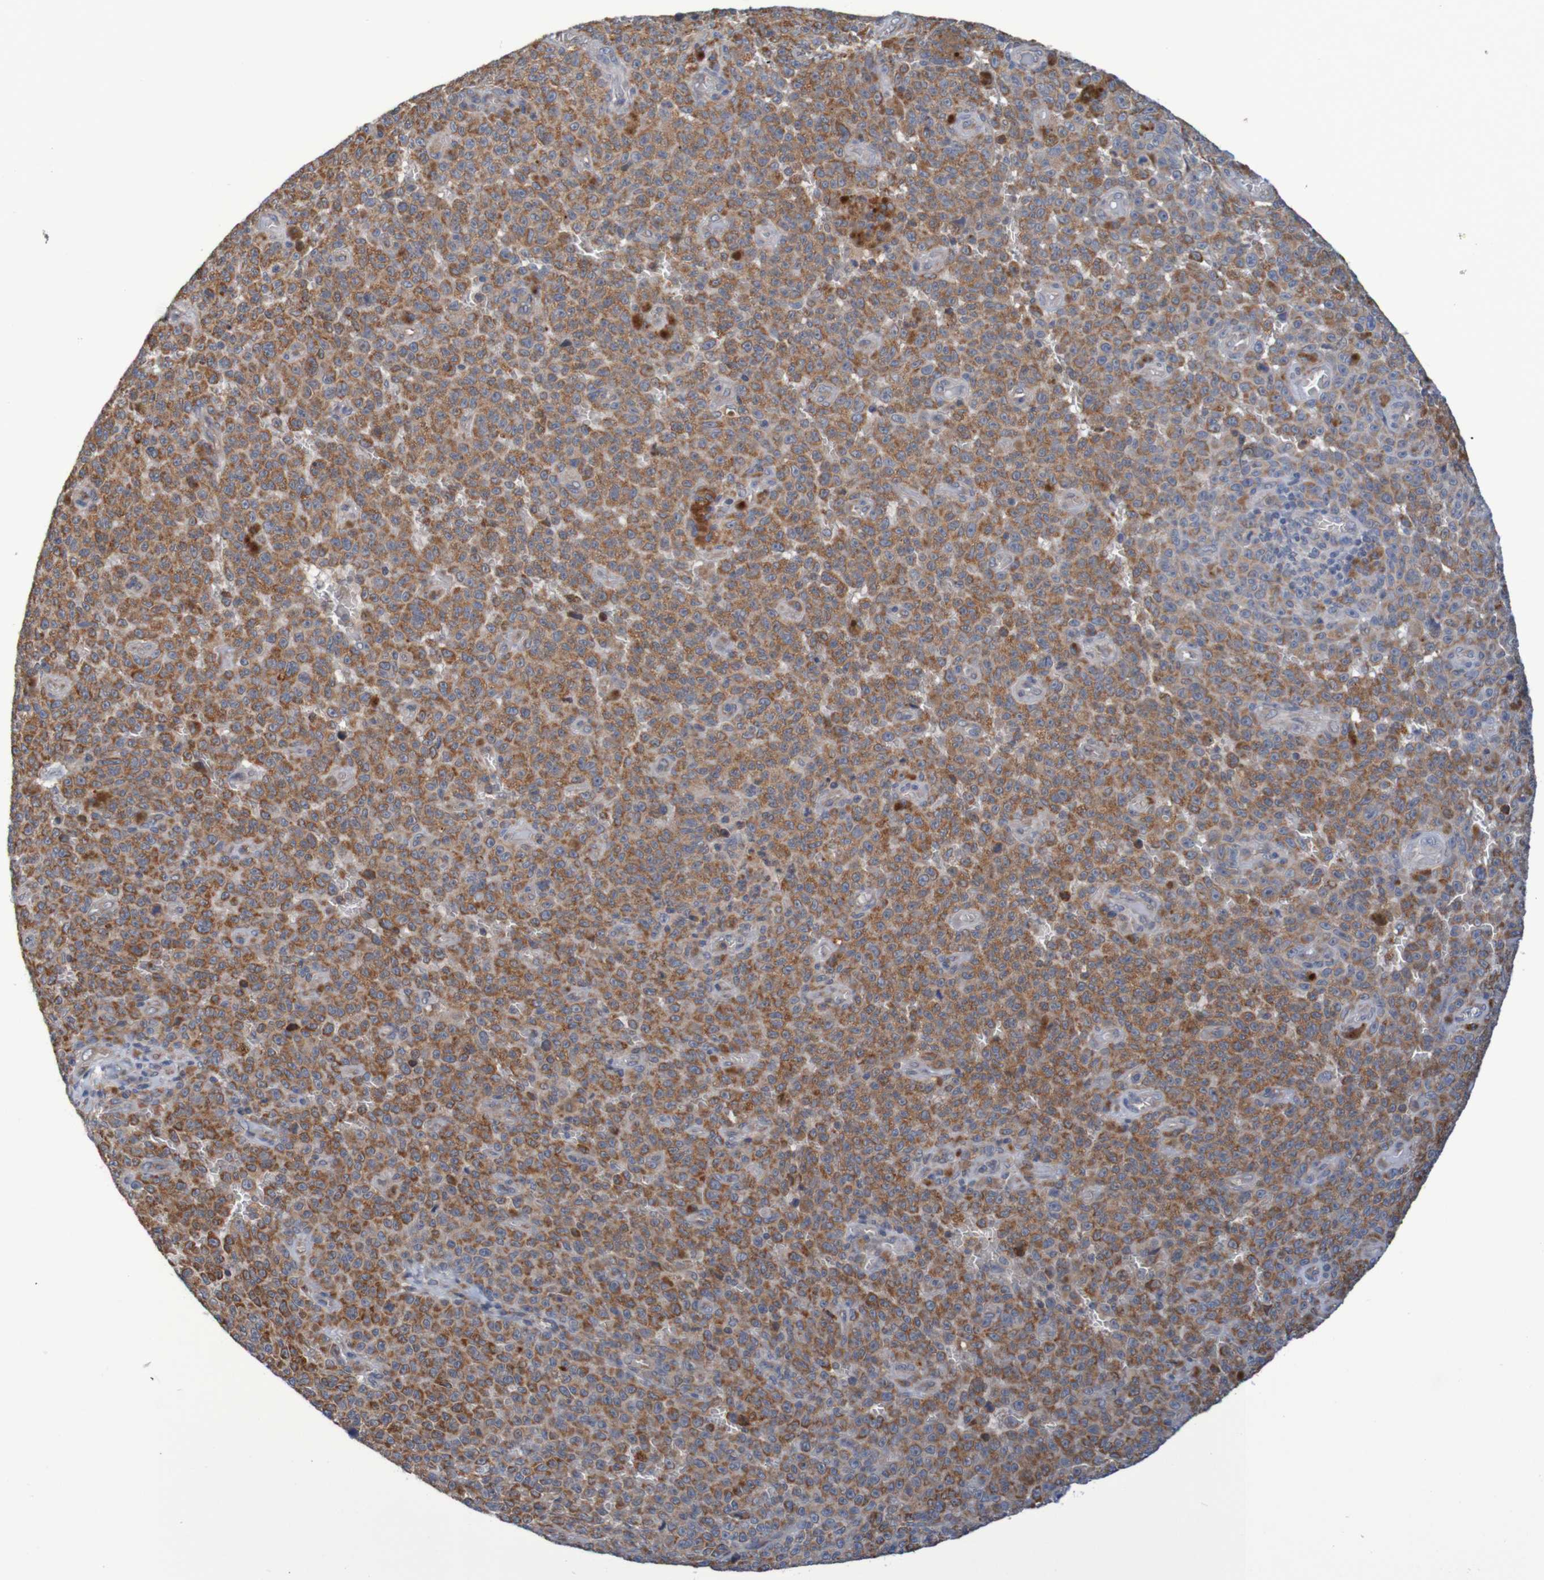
{"staining": {"intensity": "strong", "quantity": "25%-75%", "location": "cytoplasmic/membranous"}, "tissue": "melanoma", "cell_type": "Tumor cells", "image_type": "cancer", "snomed": [{"axis": "morphology", "description": "Malignant melanoma, NOS"}, {"axis": "topography", "description": "Skin"}], "caption": "Protein staining exhibits strong cytoplasmic/membranous staining in approximately 25%-75% of tumor cells in malignant melanoma. Ihc stains the protein in brown and the nuclei are stained blue.", "gene": "CLDN18", "patient": {"sex": "female", "age": 82}}